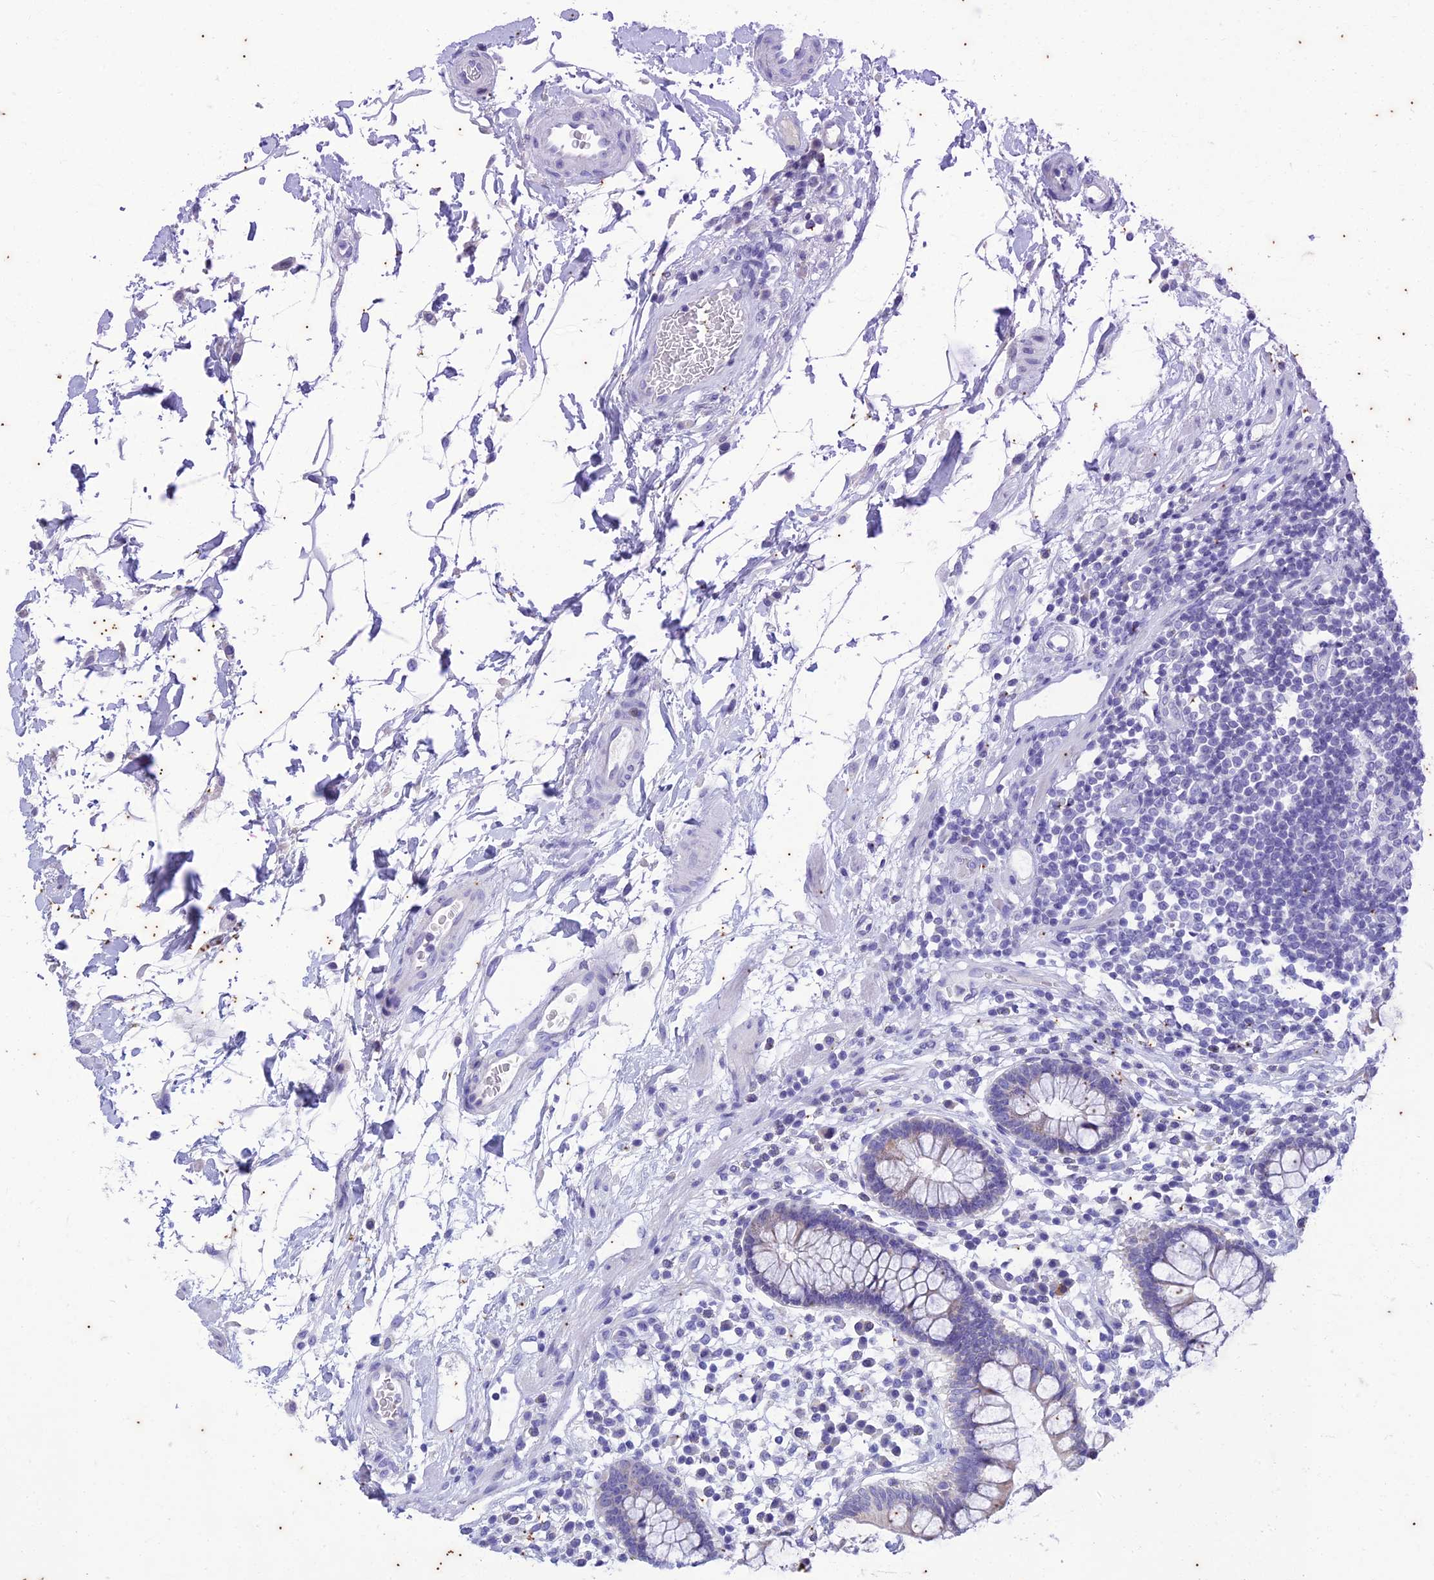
{"staining": {"intensity": "negative", "quantity": "none", "location": "none"}, "tissue": "colon", "cell_type": "Endothelial cells", "image_type": "normal", "snomed": [{"axis": "morphology", "description": "Normal tissue, NOS"}, {"axis": "topography", "description": "Colon"}], "caption": "This micrograph is of normal colon stained with immunohistochemistry (IHC) to label a protein in brown with the nuclei are counter-stained blue. There is no positivity in endothelial cells. Nuclei are stained in blue.", "gene": "TMEM40", "patient": {"sex": "female", "age": 79}}